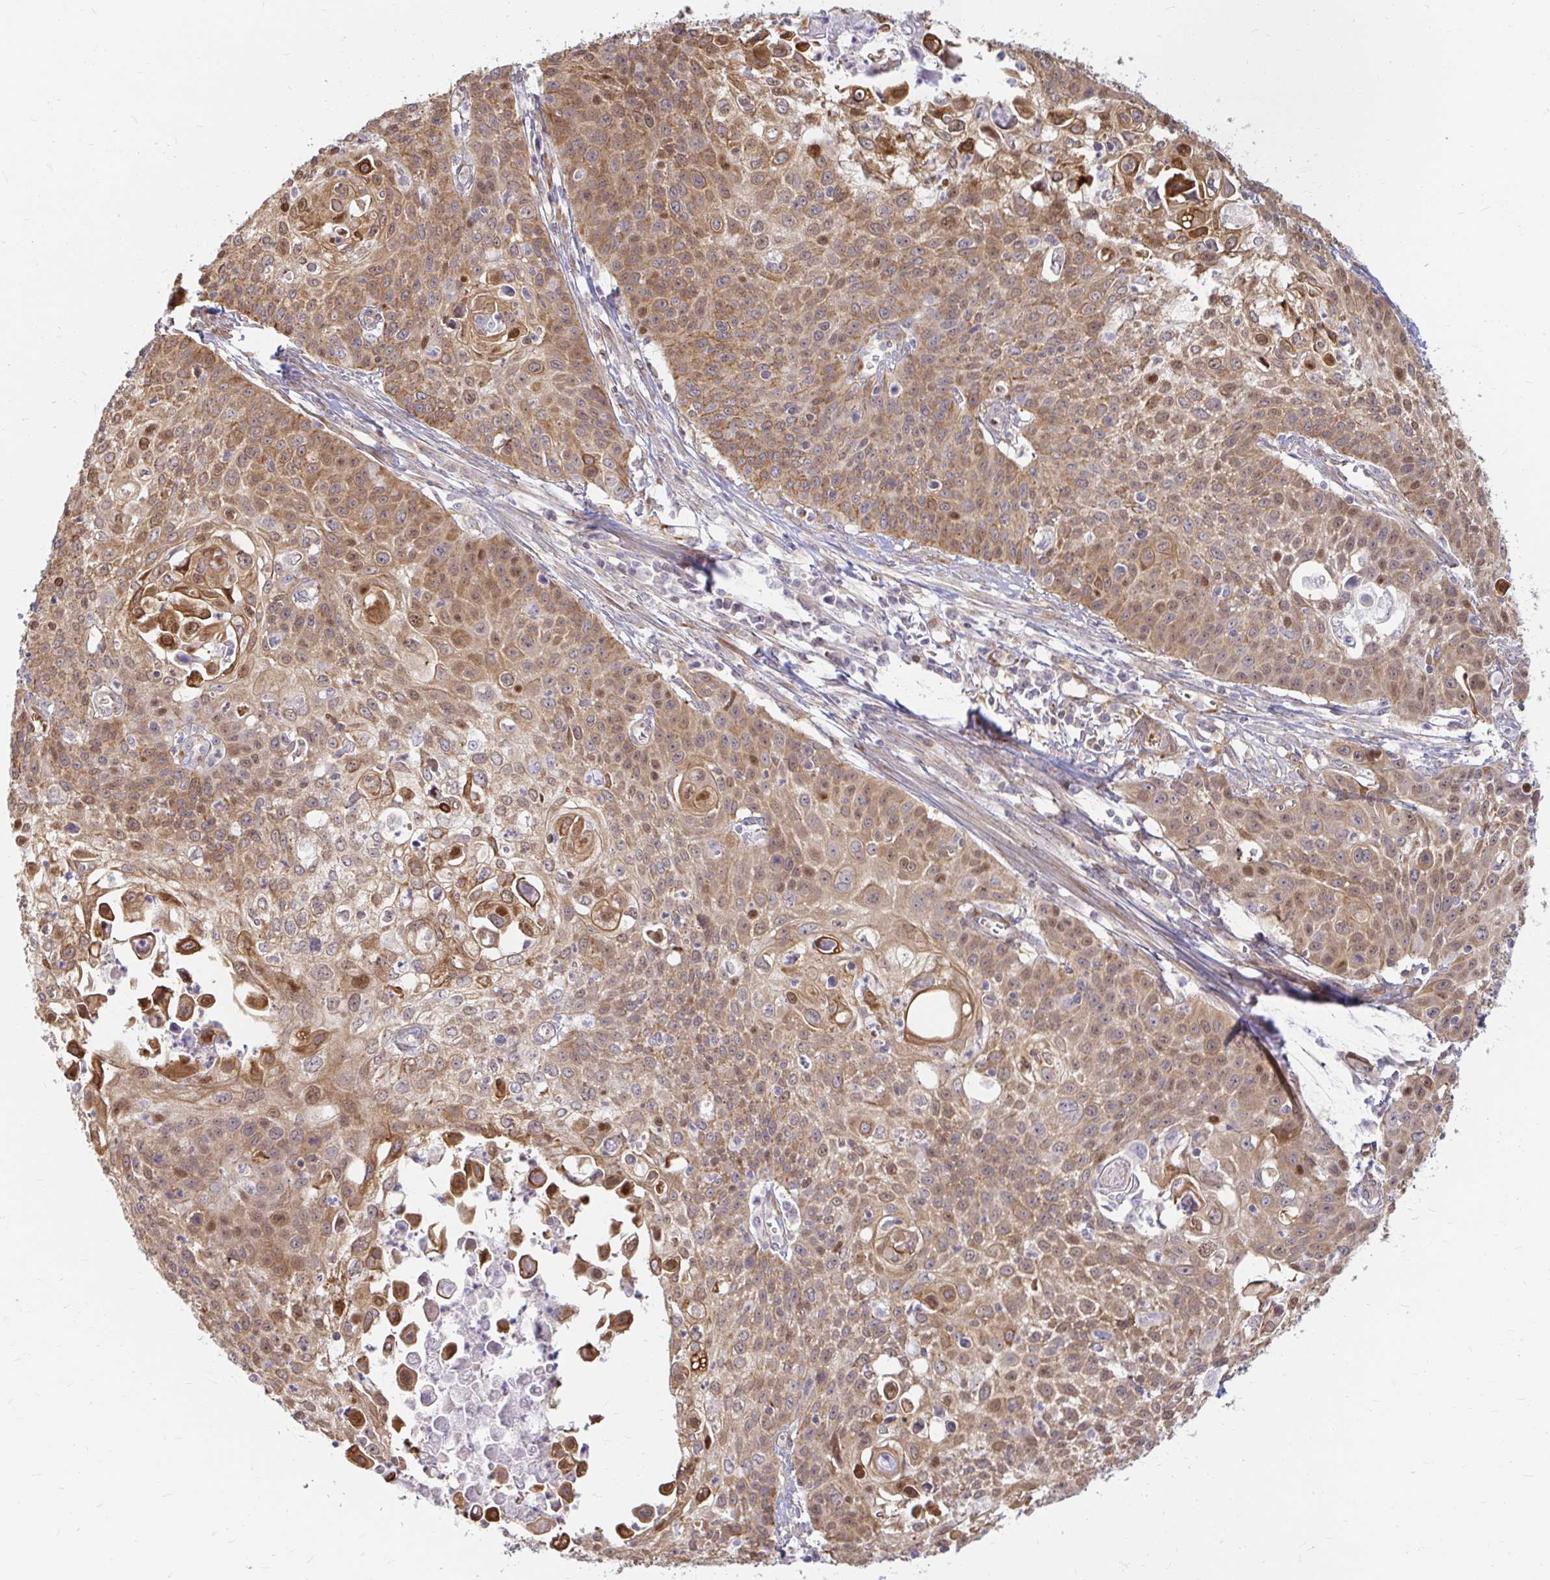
{"staining": {"intensity": "moderate", "quantity": ">75%", "location": "cytoplasmic/membranous"}, "tissue": "cervical cancer", "cell_type": "Tumor cells", "image_type": "cancer", "snomed": [{"axis": "morphology", "description": "Squamous cell carcinoma, NOS"}, {"axis": "topography", "description": "Cervix"}], "caption": "Protein expression analysis of human cervical squamous cell carcinoma reveals moderate cytoplasmic/membranous staining in approximately >75% of tumor cells. Nuclei are stained in blue.", "gene": "CAST", "patient": {"sex": "female", "age": 65}}